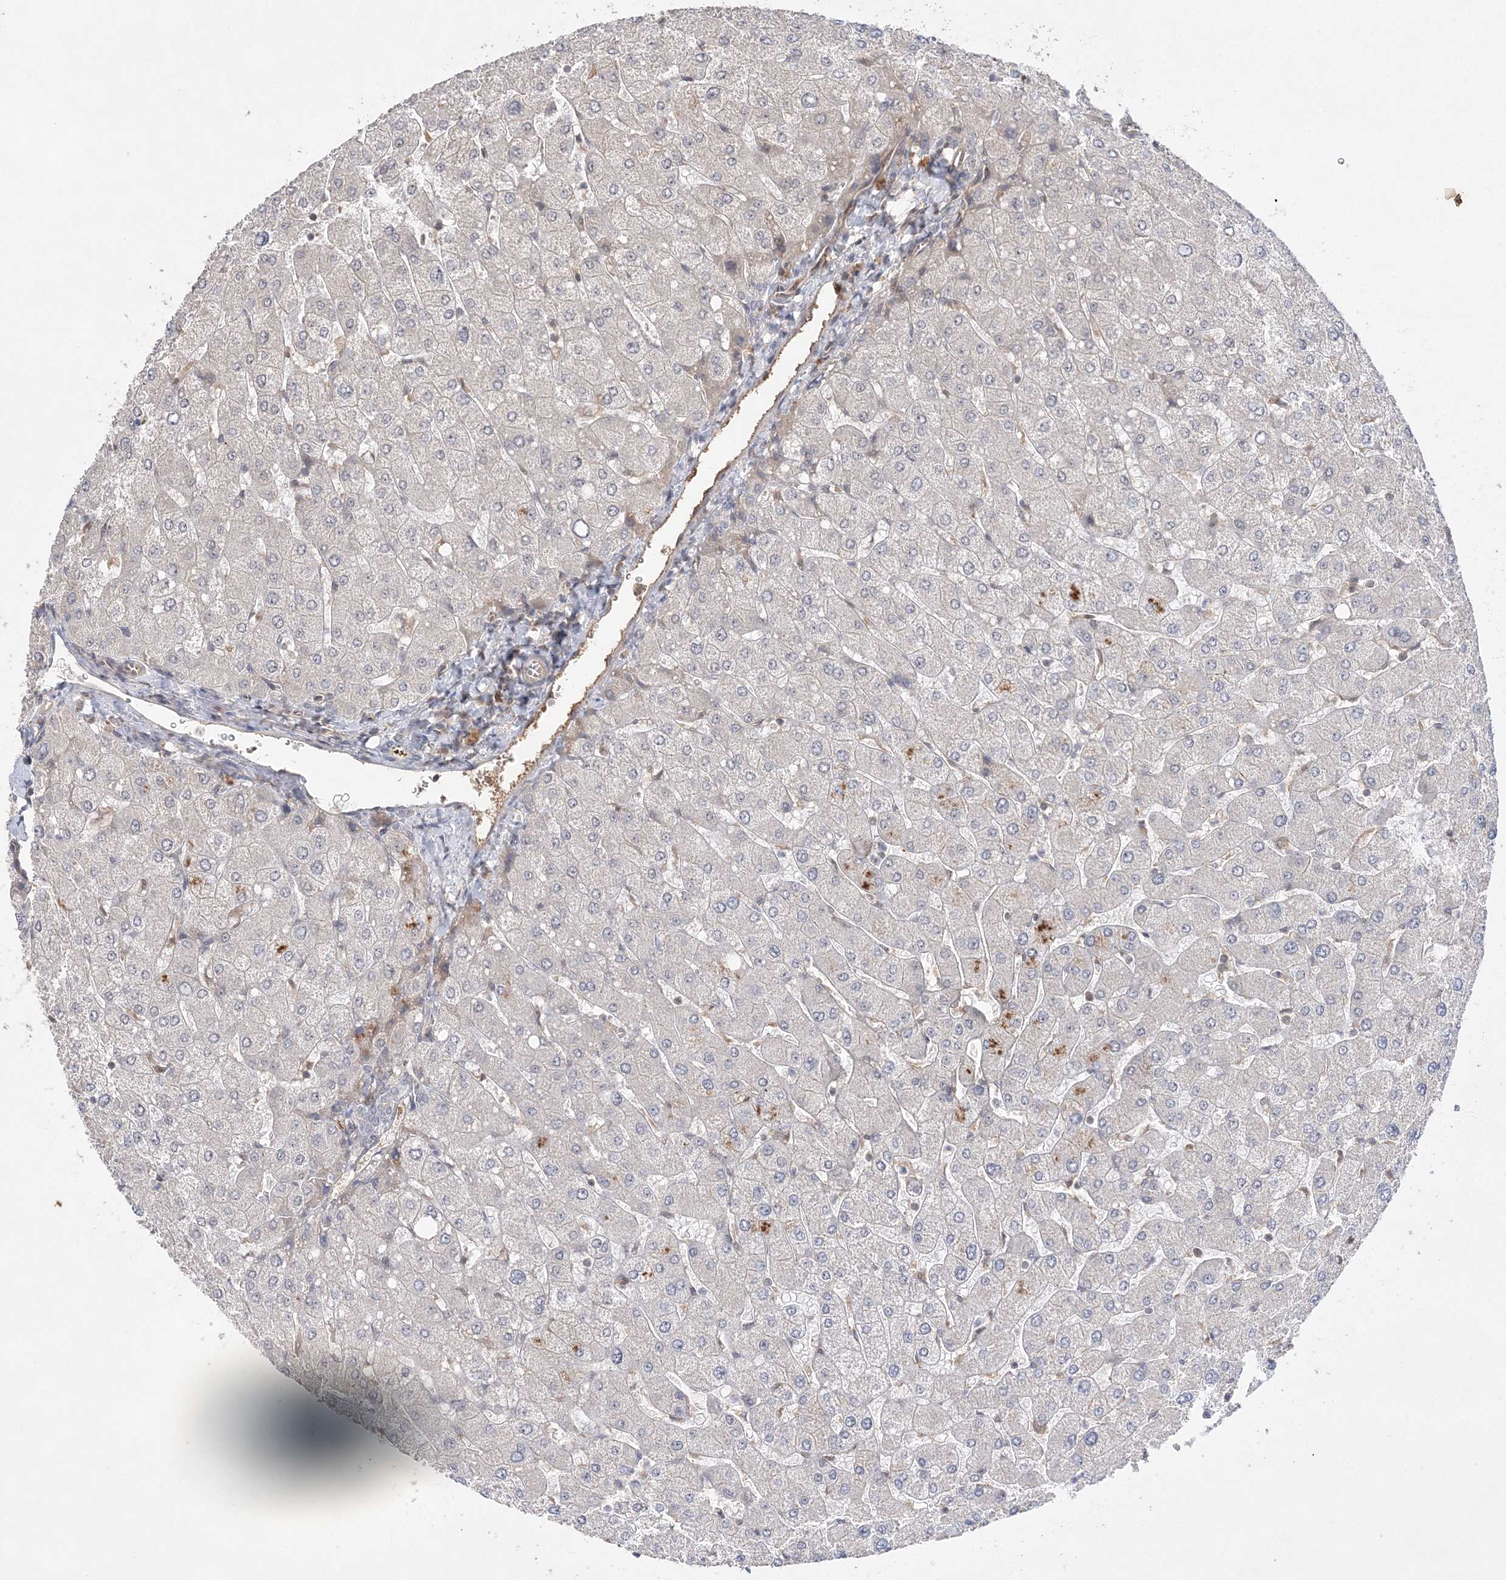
{"staining": {"intensity": "negative", "quantity": "none", "location": "none"}, "tissue": "liver", "cell_type": "Cholangiocytes", "image_type": "normal", "snomed": [{"axis": "morphology", "description": "Normal tissue, NOS"}, {"axis": "topography", "description": "Liver"}], "caption": "Cholangiocytes are negative for brown protein staining in benign liver. Nuclei are stained in blue.", "gene": "TMEM132B", "patient": {"sex": "male", "age": 55}}